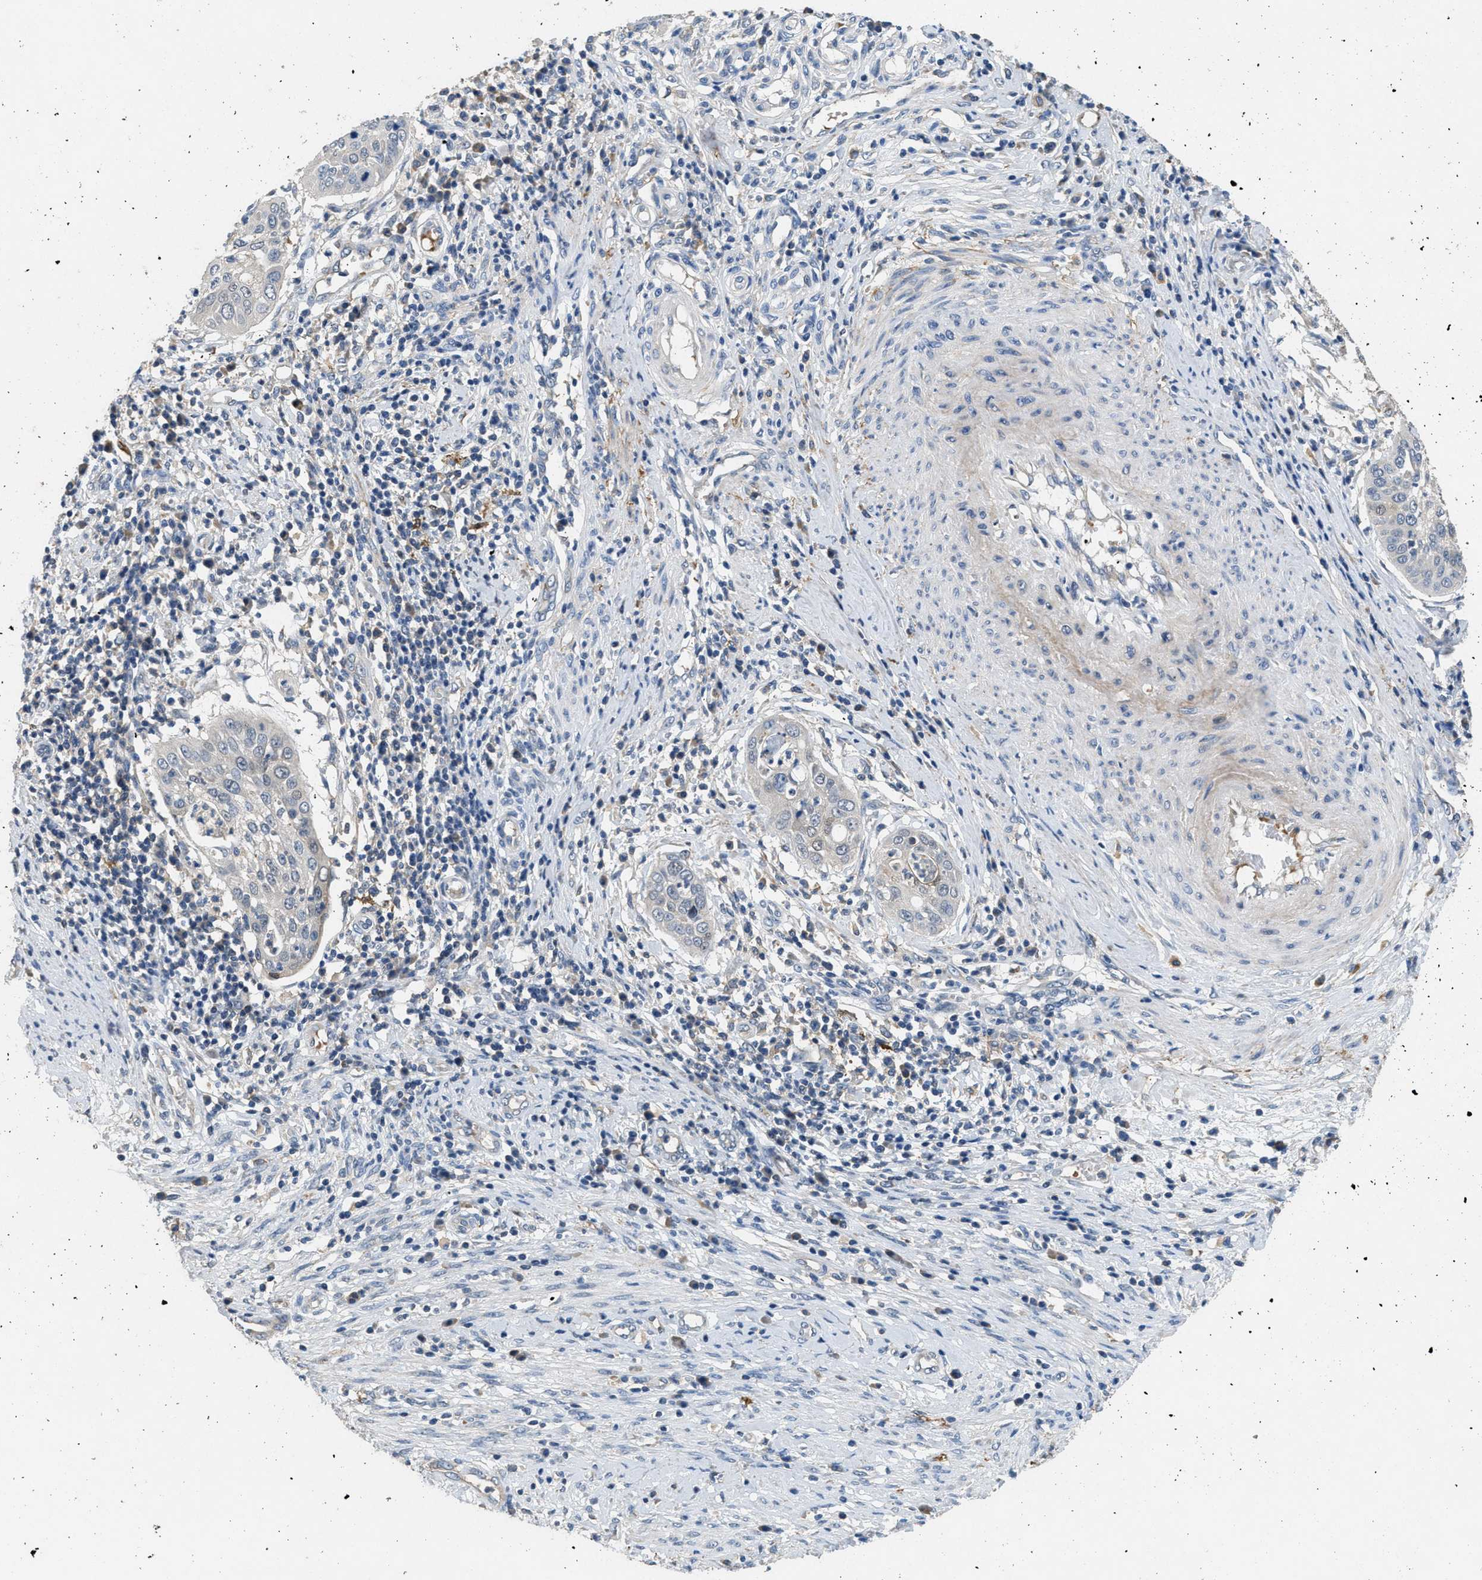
{"staining": {"intensity": "weak", "quantity": "<25%", "location": "nuclear"}, "tissue": "cervical cancer", "cell_type": "Tumor cells", "image_type": "cancer", "snomed": [{"axis": "morphology", "description": "Normal tissue, NOS"}, {"axis": "morphology", "description": "Squamous cell carcinoma, NOS"}, {"axis": "topography", "description": "Cervix"}], "caption": "Tumor cells are negative for brown protein staining in squamous cell carcinoma (cervical).", "gene": "DGKE", "patient": {"sex": "female", "age": 39}}